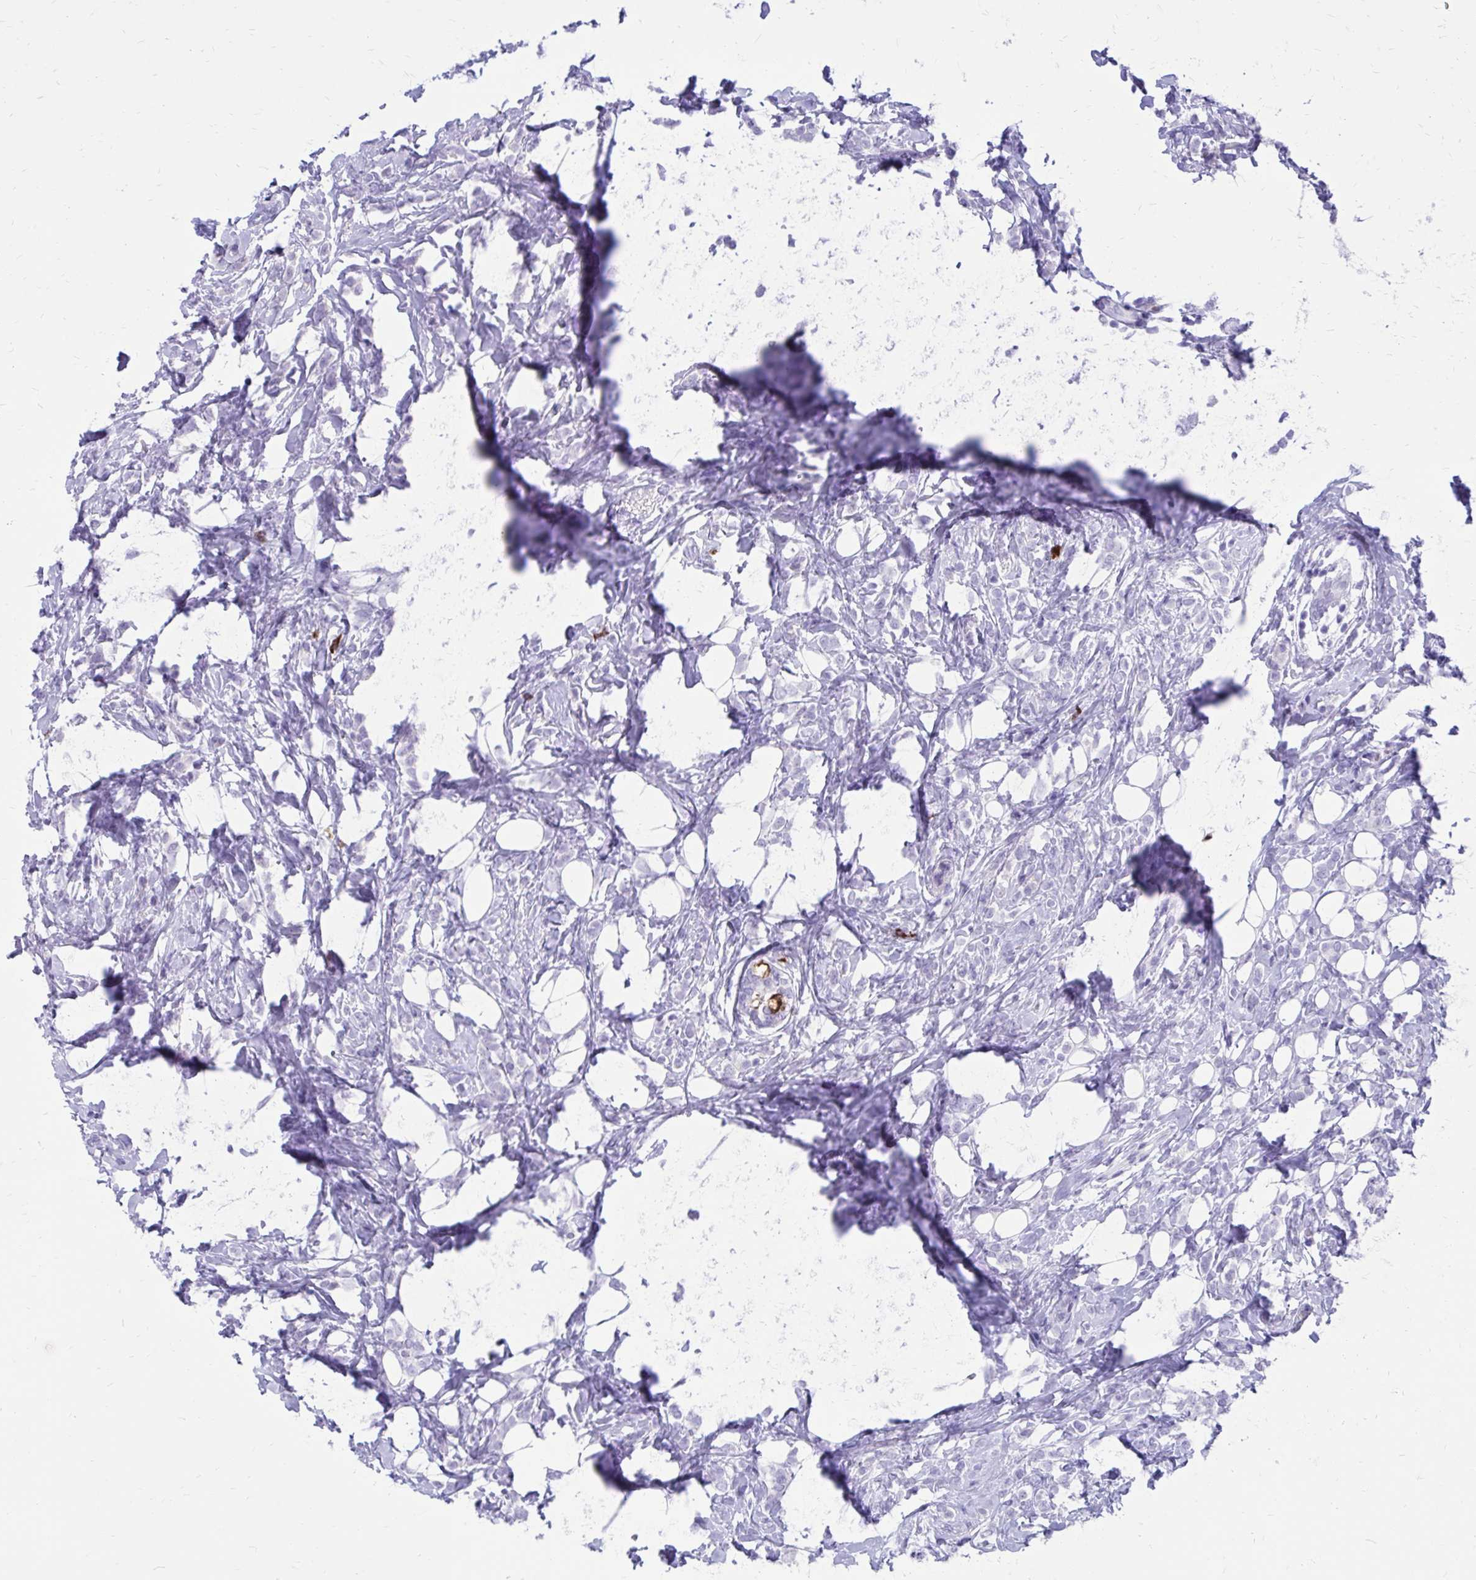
{"staining": {"intensity": "negative", "quantity": "none", "location": "none"}, "tissue": "breast cancer", "cell_type": "Tumor cells", "image_type": "cancer", "snomed": [{"axis": "morphology", "description": "Lobular carcinoma"}, {"axis": "topography", "description": "Breast"}], "caption": "A high-resolution photomicrograph shows IHC staining of breast cancer (lobular carcinoma), which reveals no significant expression in tumor cells.", "gene": "SATL1", "patient": {"sex": "female", "age": 49}}